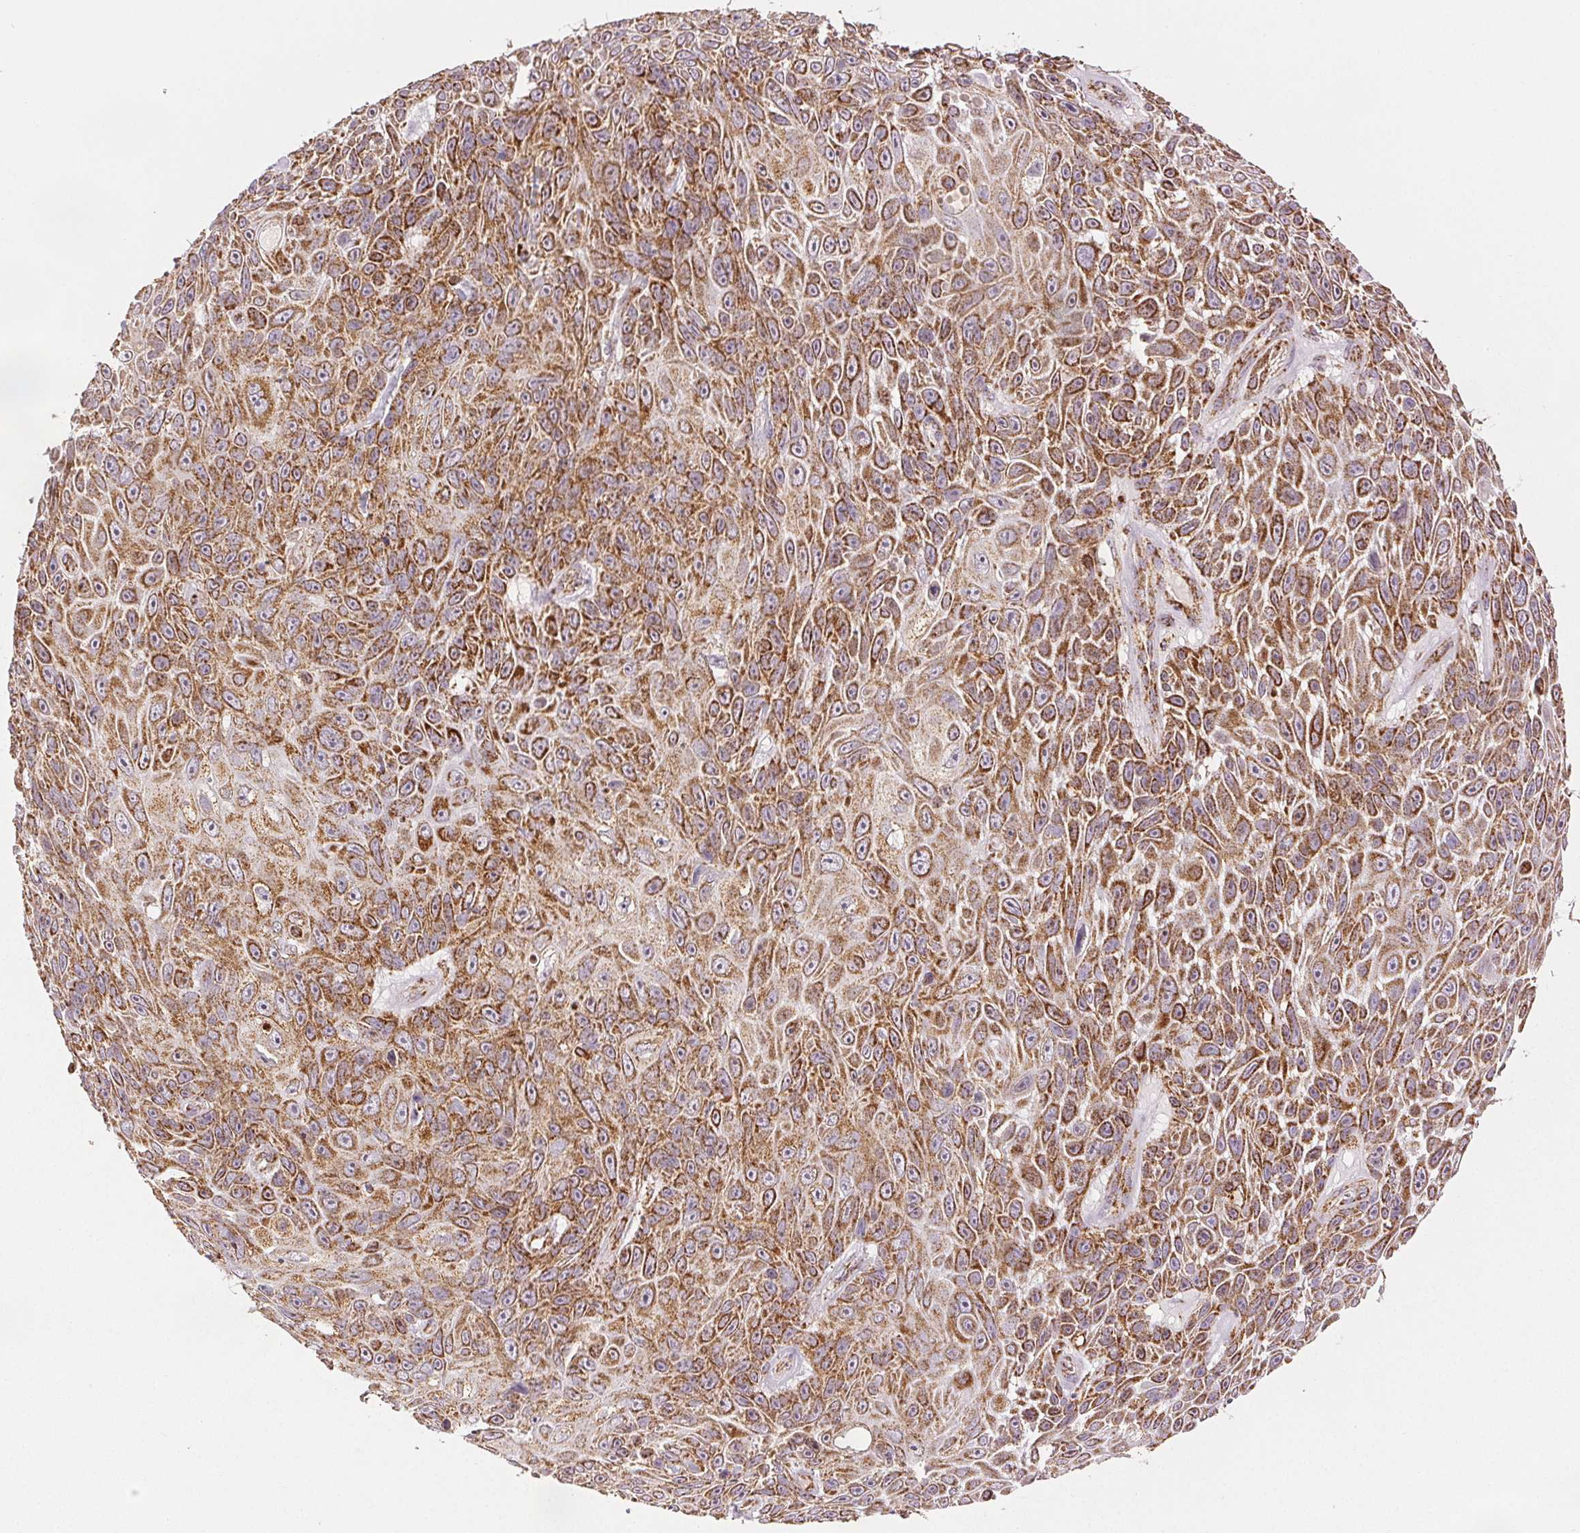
{"staining": {"intensity": "moderate", "quantity": ">75%", "location": "cytoplasmic/membranous"}, "tissue": "skin cancer", "cell_type": "Tumor cells", "image_type": "cancer", "snomed": [{"axis": "morphology", "description": "Squamous cell carcinoma, NOS"}, {"axis": "topography", "description": "Skin"}], "caption": "An image of human skin cancer stained for a protein demonstrates moderate cytoplasmic/membranous brown staining in tumor cells. The staining was performed using DAB (3,3'-diaminobenzidine) to visualize the protein expression in brown, while the nuclei were stained in blue with hematoxylin (Magnification: 20x).", "gene": "SDHB", "patient": {"sex": "male", "age": 82}}